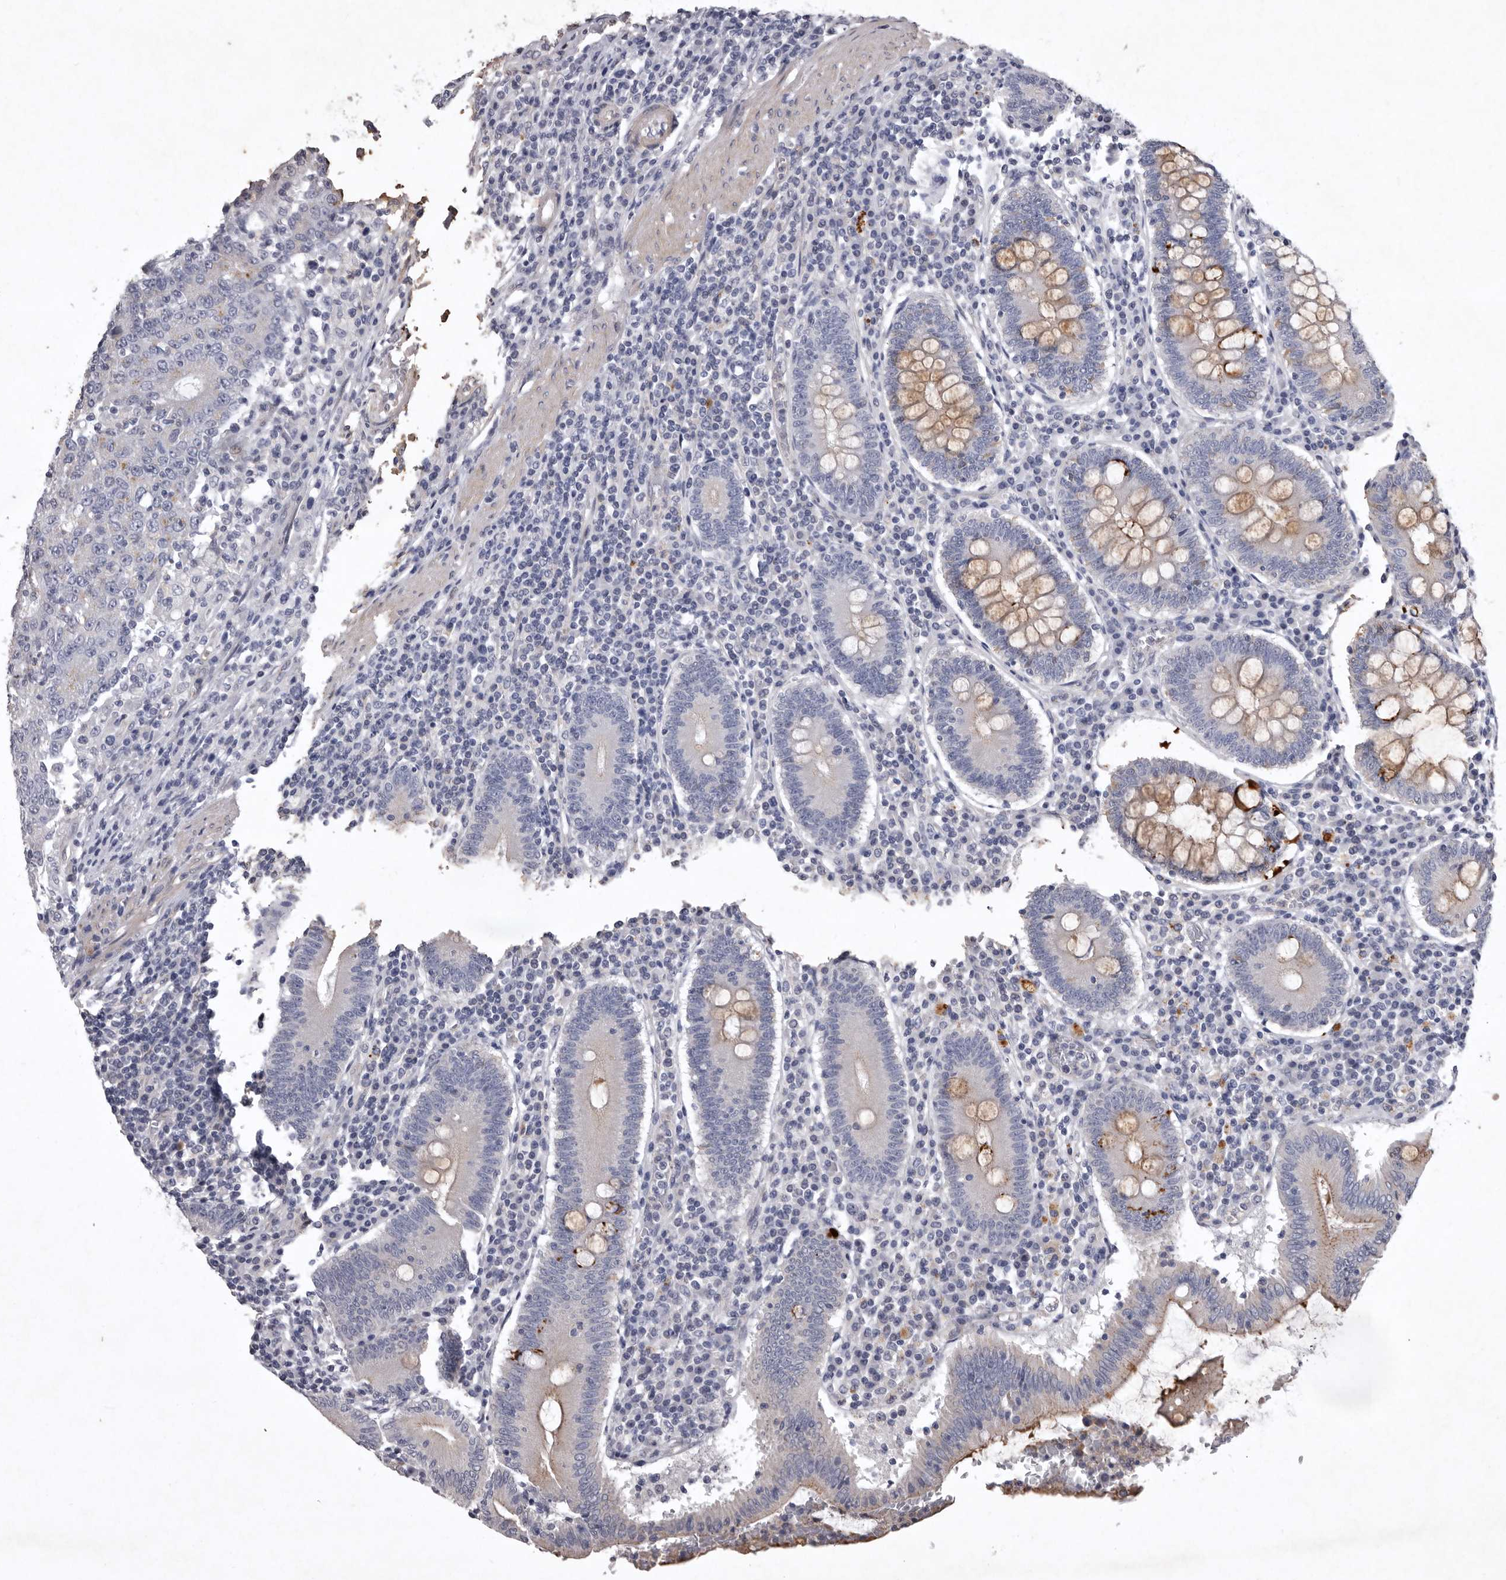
{"staining": {"intensity": "negative", "quantity": "none", "location": "none"}, "tissue": "colorectal cancer", "cell_type": "Tumor cells", "image_type": "cancer", "snomed": [{"axis": "morphology", "description": "Adenocarcinoma, NOS"}, {"axis": "topography", "description": "Colon"}], "caption": "IHC micrograph of neoplastic tissue: adenocarcinoma (colorectal) stained with DAB exhibits no significant protein staining in tumor cells.", "gene": "NKAIN4", "patient": {"sex": "female", "age": 75}}